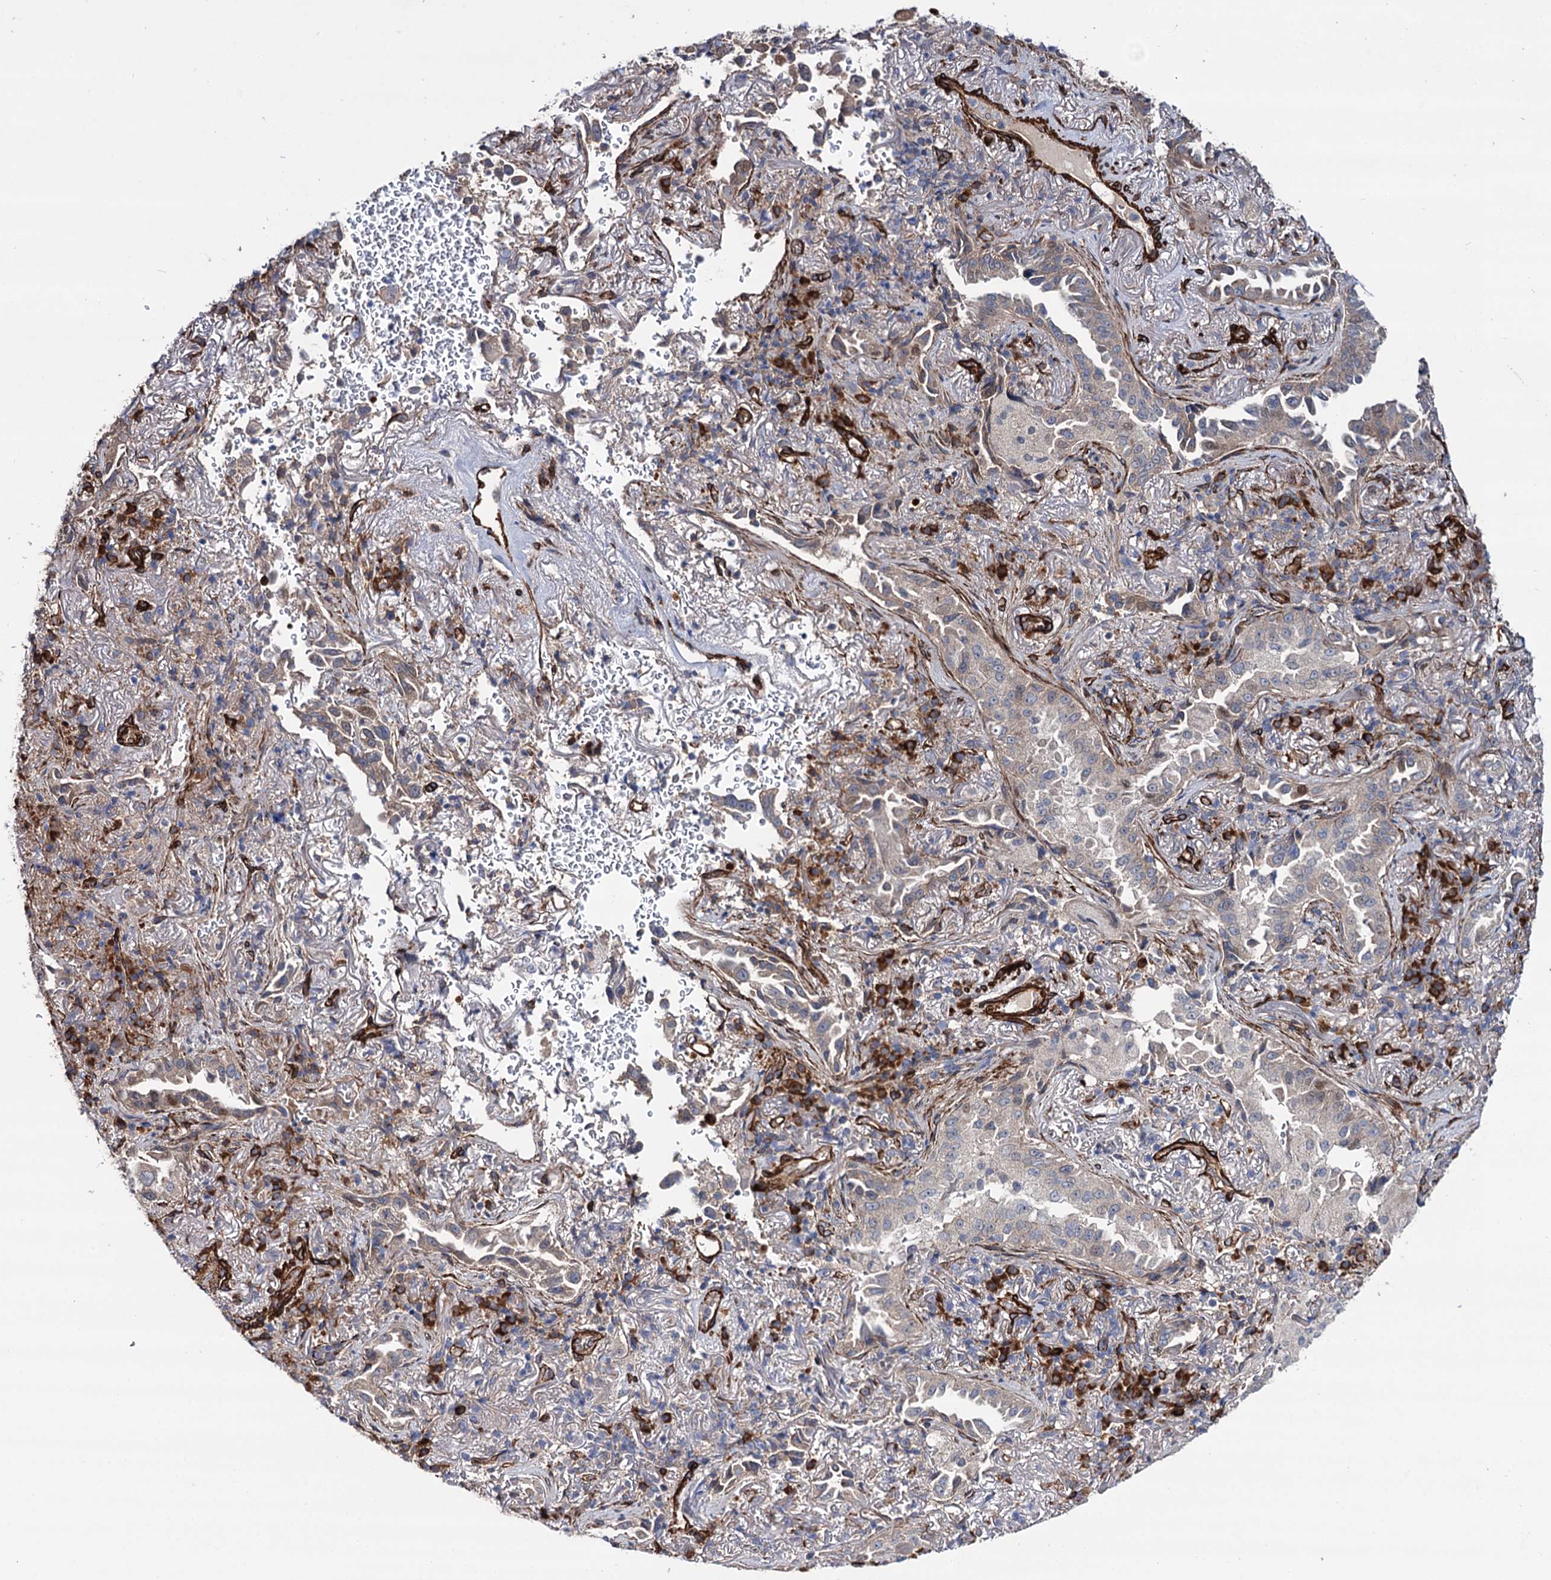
{"staining": {"intensity": "negative", "quantity": "none", "location": "none"}, "tissue": "lung cancer", "cell_type": "Tumor cells", "image_type": "cancer", "snomed": [{"axis": "morphology", "description": "Adenocarcinoma, NOS"}, {"axis": "topography", "description": "Lung"}], "caption": "Tumor cells are negative for brown protein staining in lung cancer.", "gene": "SPATS2", "patient": {"sex": "female", "age": 69}}